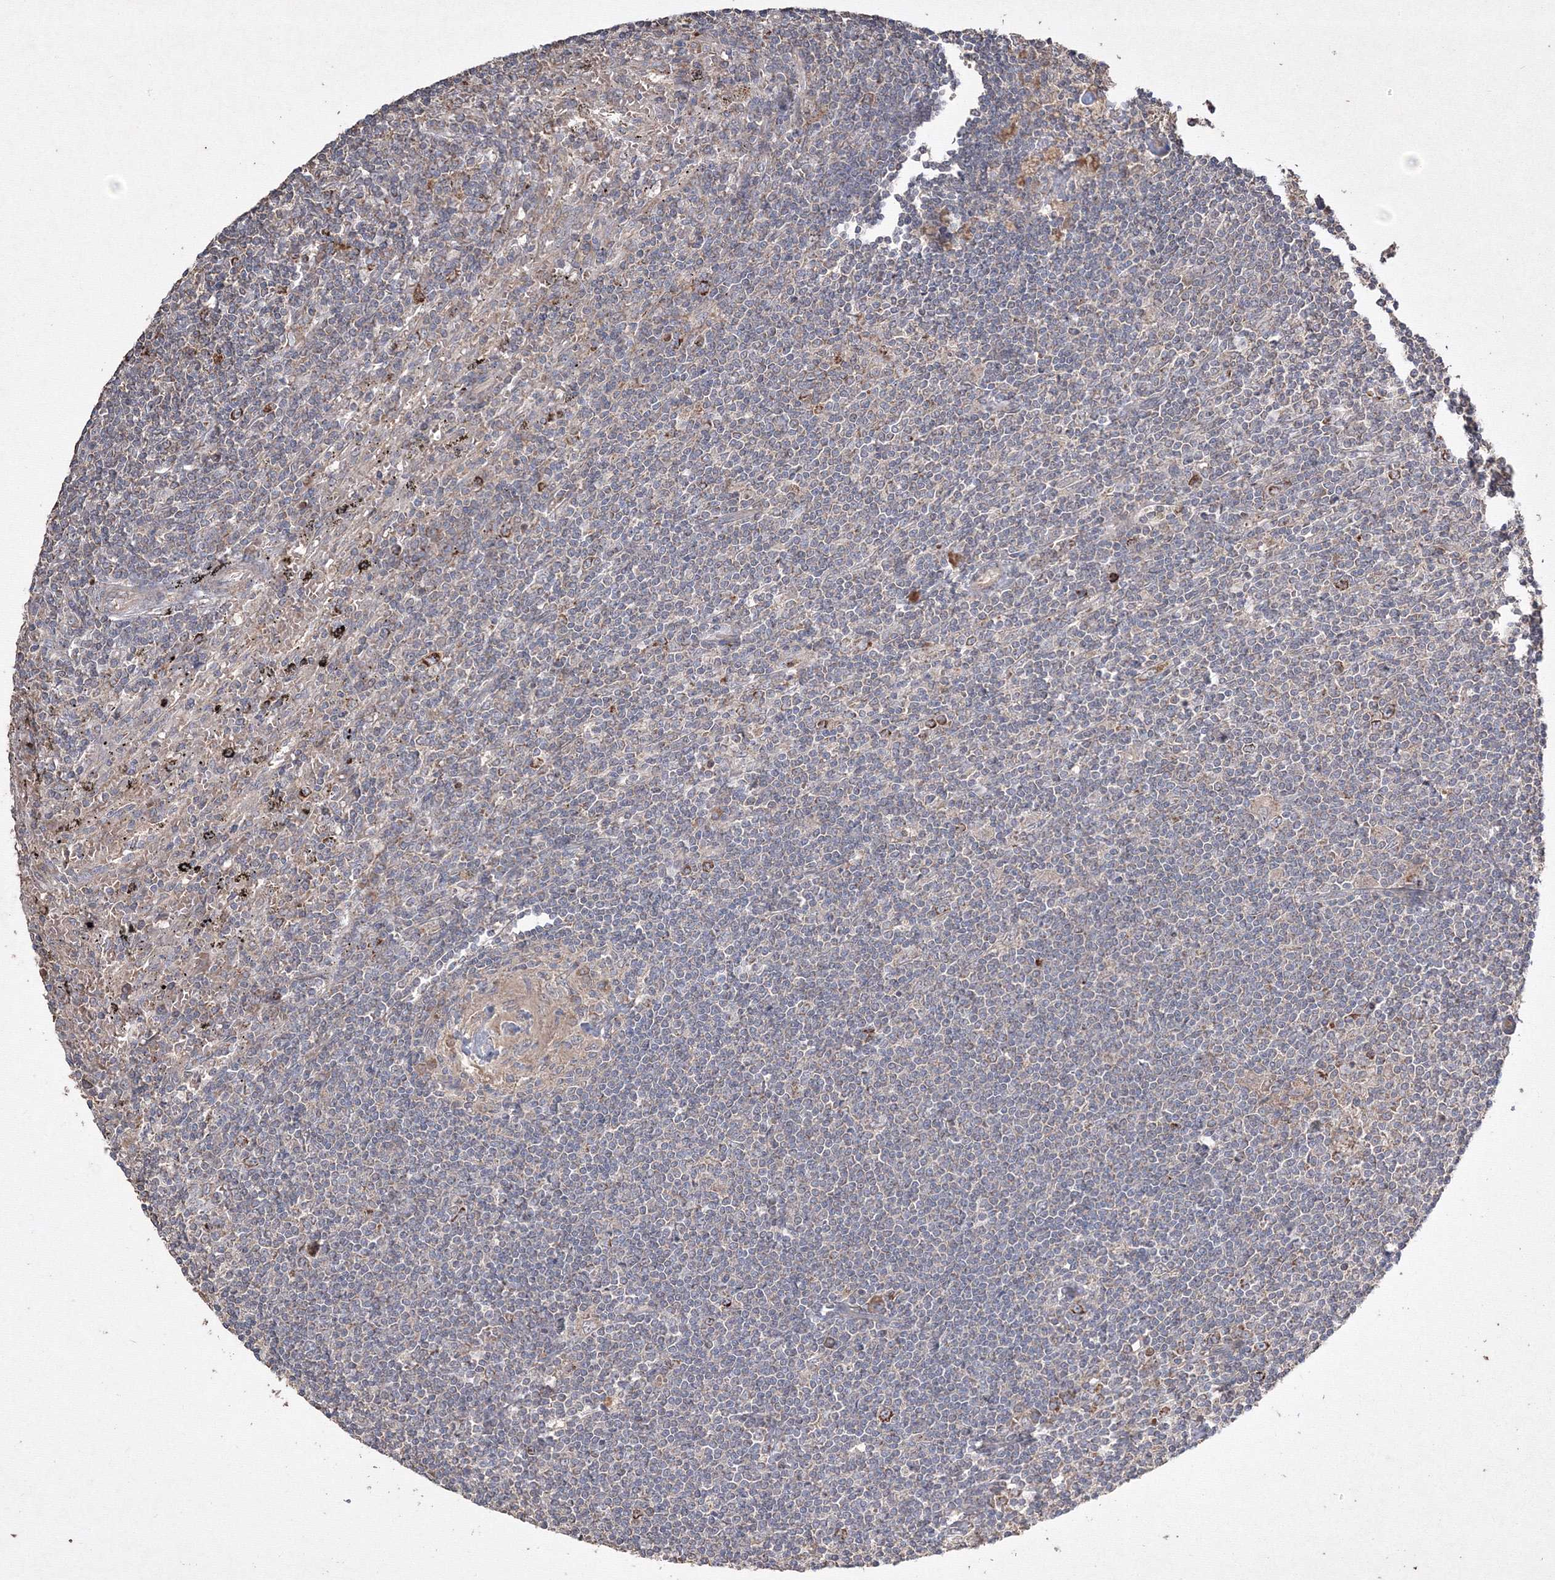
{"staining": {"intensity": "negative", "quantity": "none", "location": "none"}, "tissue": "lymphoma", "cell_type": "Tumor cells", "image_type": "cancer", "snomed": [{"axis": "morphology", "description": "Malignant lymphoma, non-Hodgkin's type, Low grade"}, {"axis": "topography", "description": "Spleen"}], "caption": "DAB (3,3'-diaminobenzidine) immunohistochemical staining of human lymphoma displays no significant expression in tumor cells.", "gene": "GRSF1", "patient": {"sex": "male", "age": 76}}